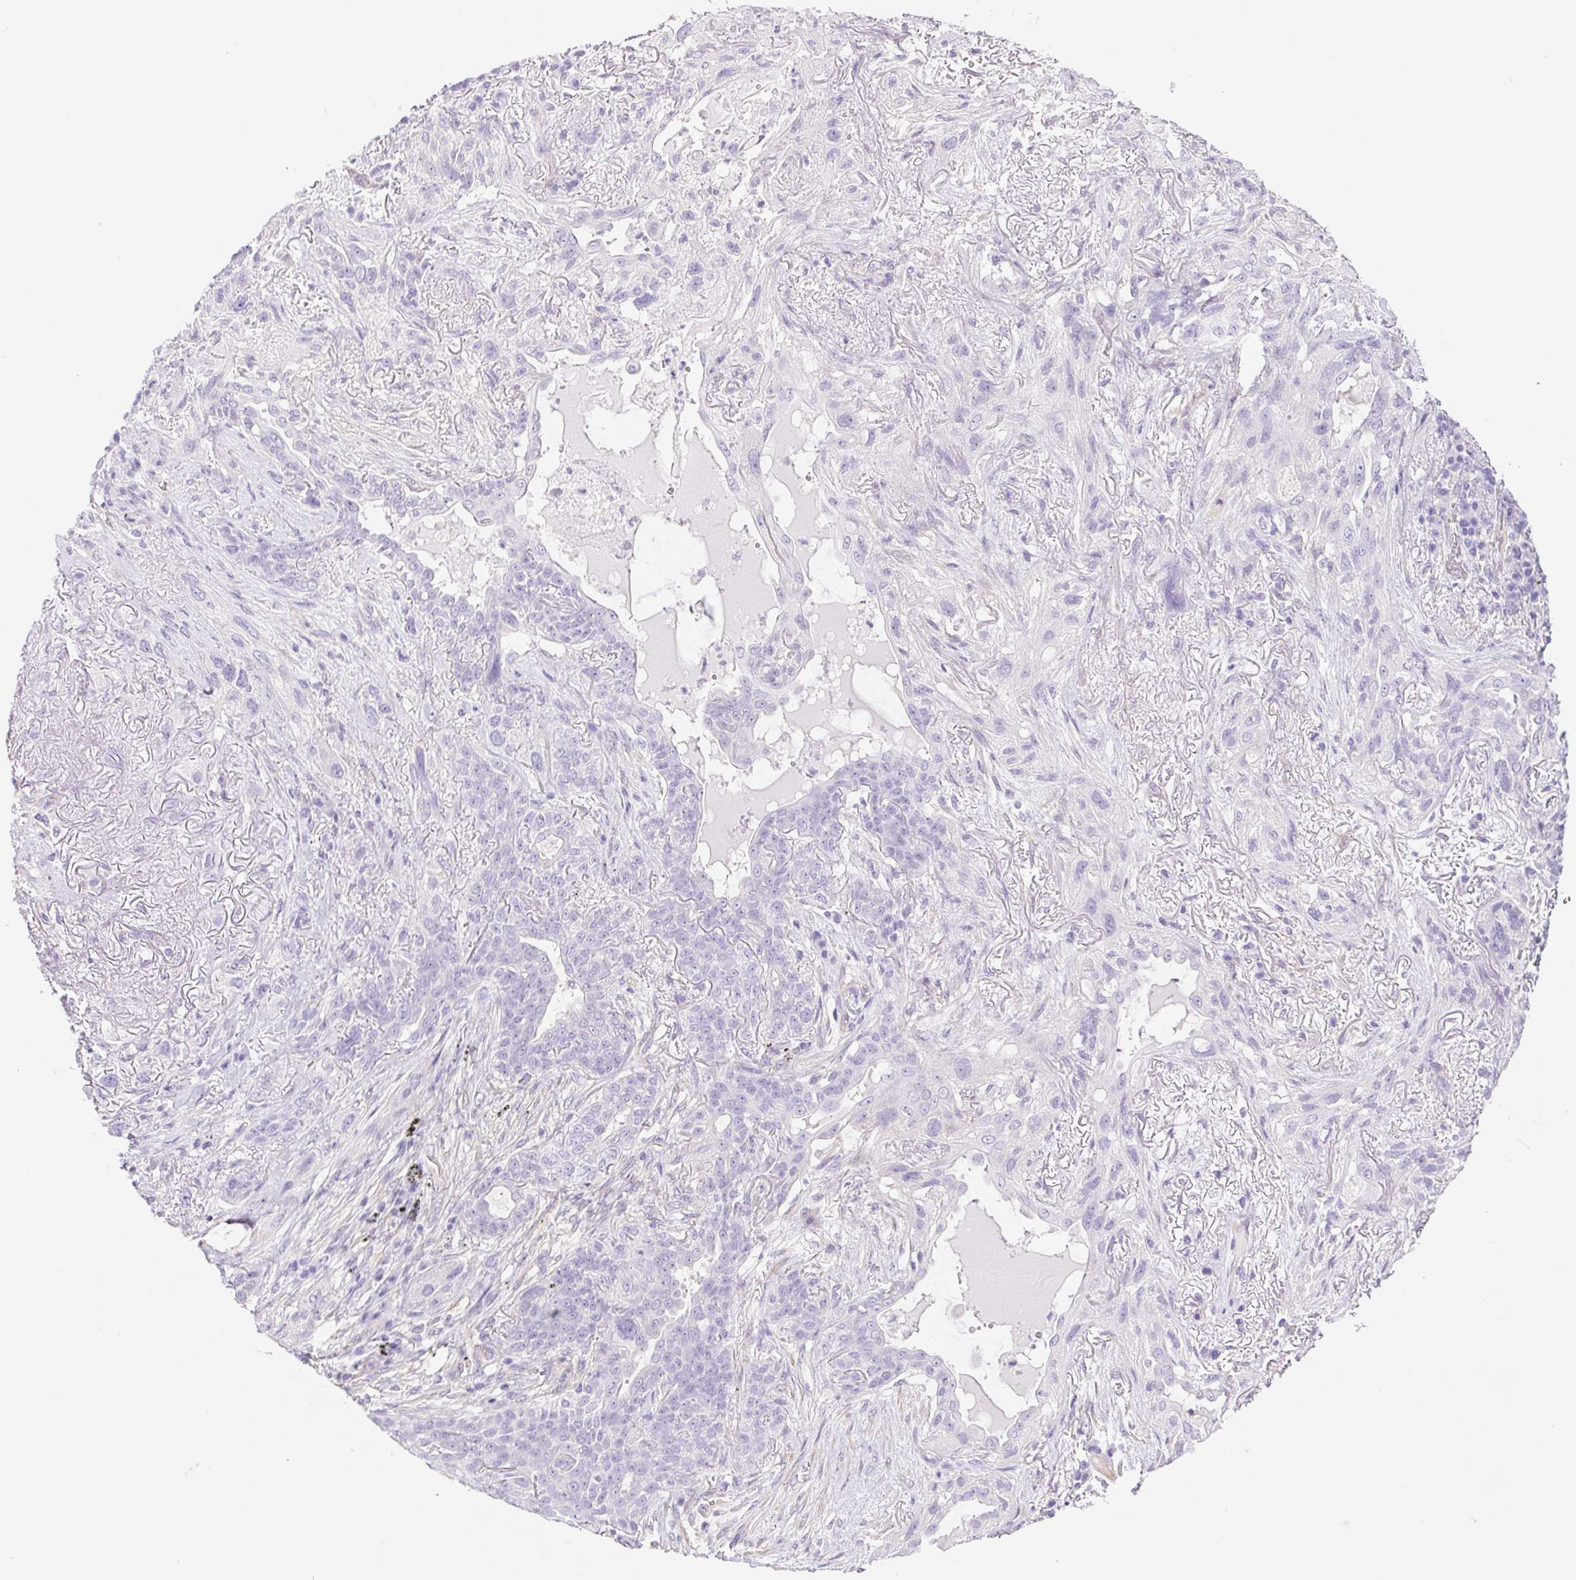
{"staining": {"intensity": "negative", "quantity": "none", "location": "none"}, "tissue": "lung cancer", "cell_type": "Tumor cells", "image_type": "cancer", "snomed": [{"axis": "morphology", "description": "Squamous cell carcinoma, NOS"}, {"axis": "topography", "description": "Lung"}], "caption": "An immunohistochemistry photomicrograph of squamous cell carcinoma (lung) is shown. There is no staining in tumor cells of squamous cell carcinoma (lung).", "gene": "PNLIP", "patient": {"sex": "female", "age": 70}}